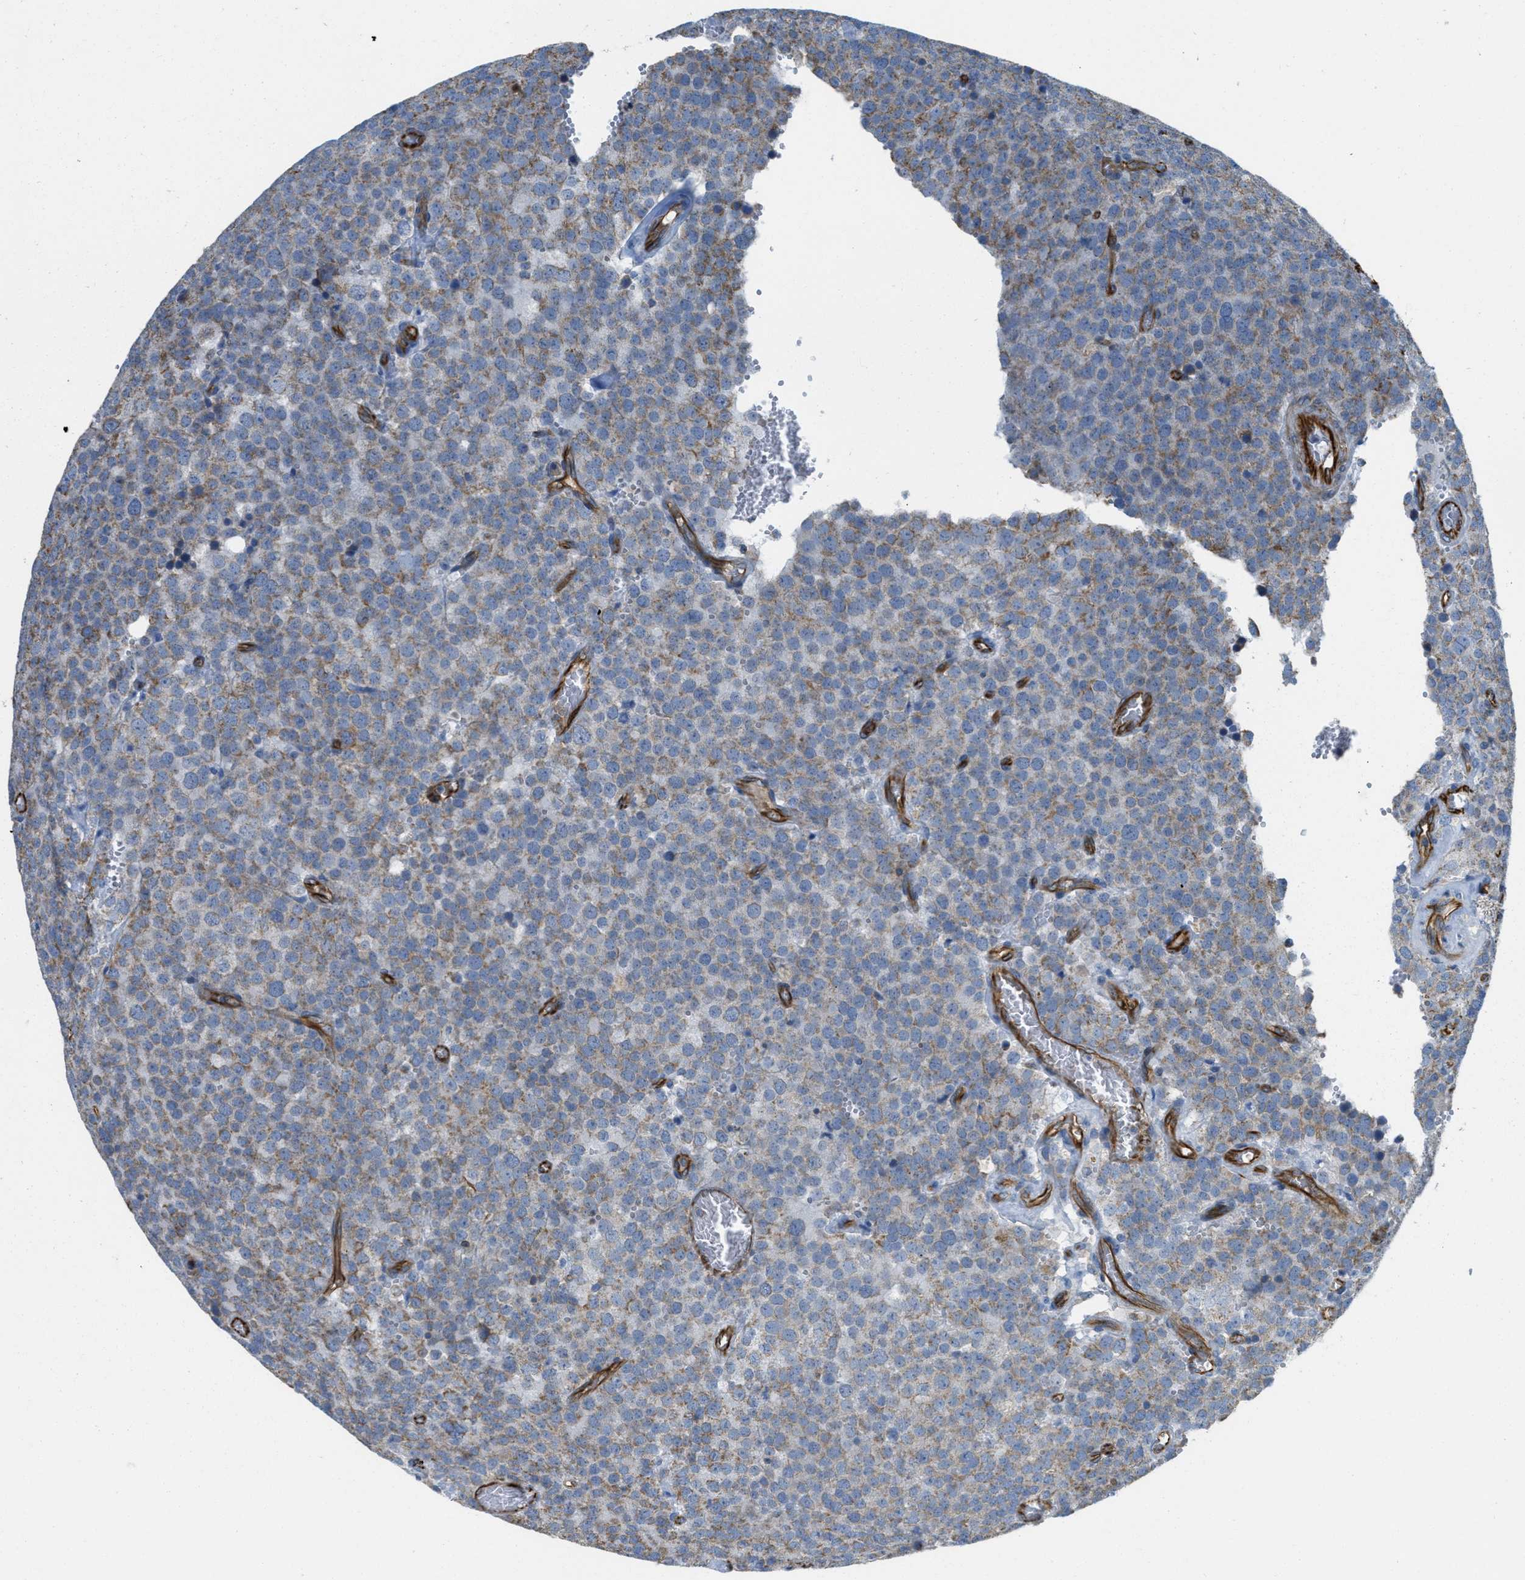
{"staining": {"intensity": "weak", "quantity": "25%-75%", "location": "cytoplasmic/membranous"}, "tissue": "testis cancer", "cell_type": "Tumor cells", "image_type": "cancer", "snomed": [{"axis": "morphology", "description": "Normal tissue, NOS"}, {"axis": "morphology", "description": "Seminoma, NOS"}, {"axis": "topography", "description": "Testis"}], "caption": "There is low levels of weak cytoplasmic/membranous positivity in tumor cells of testis cancer, as demonstrated by immunohistochemical staining (brown color).", "gene": "BTN3A1", "patient": {"sex": "male", "age": 71}}